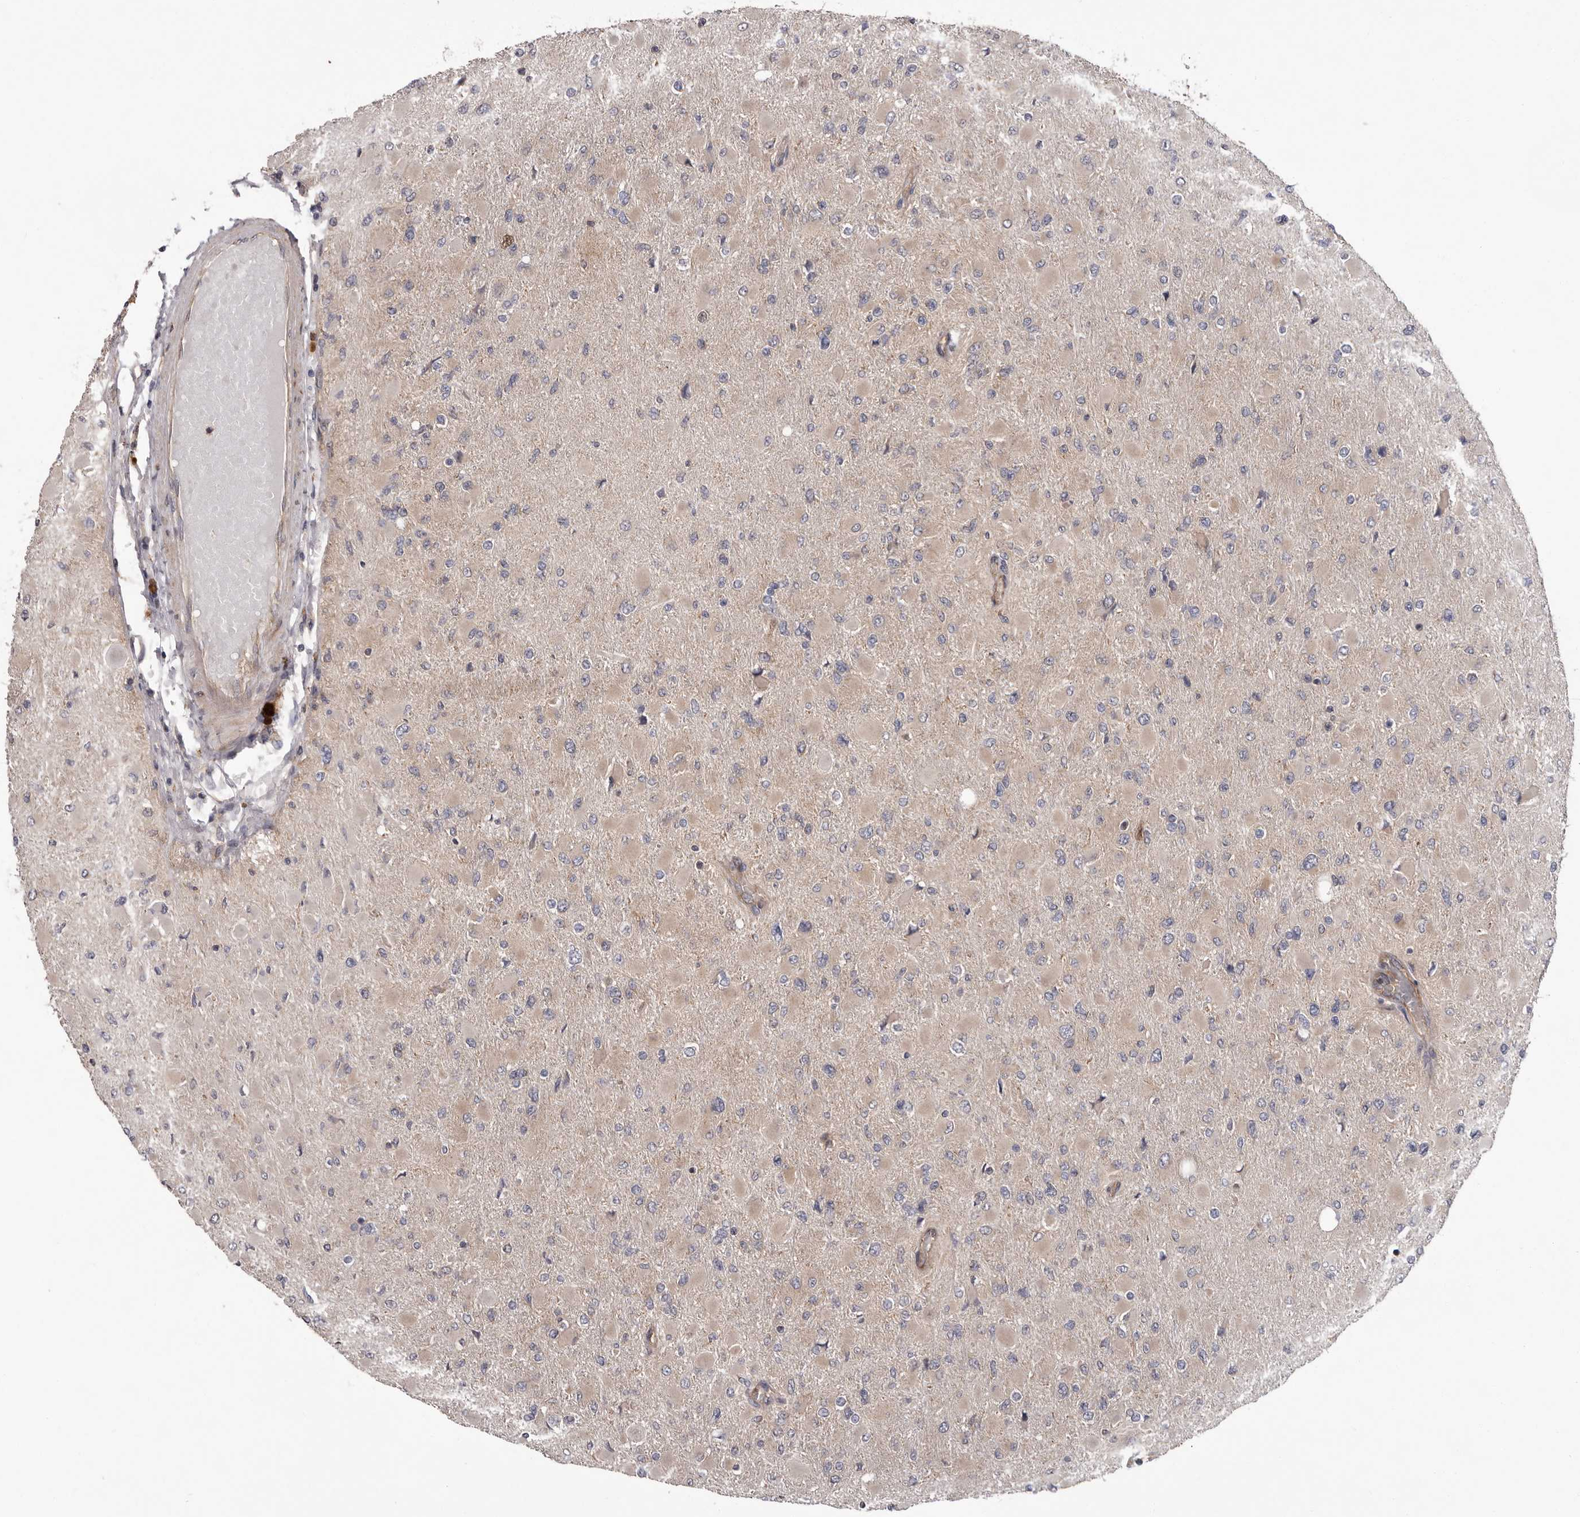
{"staining": {"intensity": "weak", "quantity": "<25%", "location": "cytoplasmic/membranous"}, "tissue": "glioma", "cell_type": "Tumor cells", "image_type": "cancer", "snomed": [{"axis": "morphology", "description": "Glioma, malignant, High grade"}, {"axis": "topography", "description": "Cerebral cortex"}], "caption": "The histopathology image reveals no significant staining in tumor cells of glioma.", "gene": "VPS37A", "patient": {"sex": "female", "age": 36}}